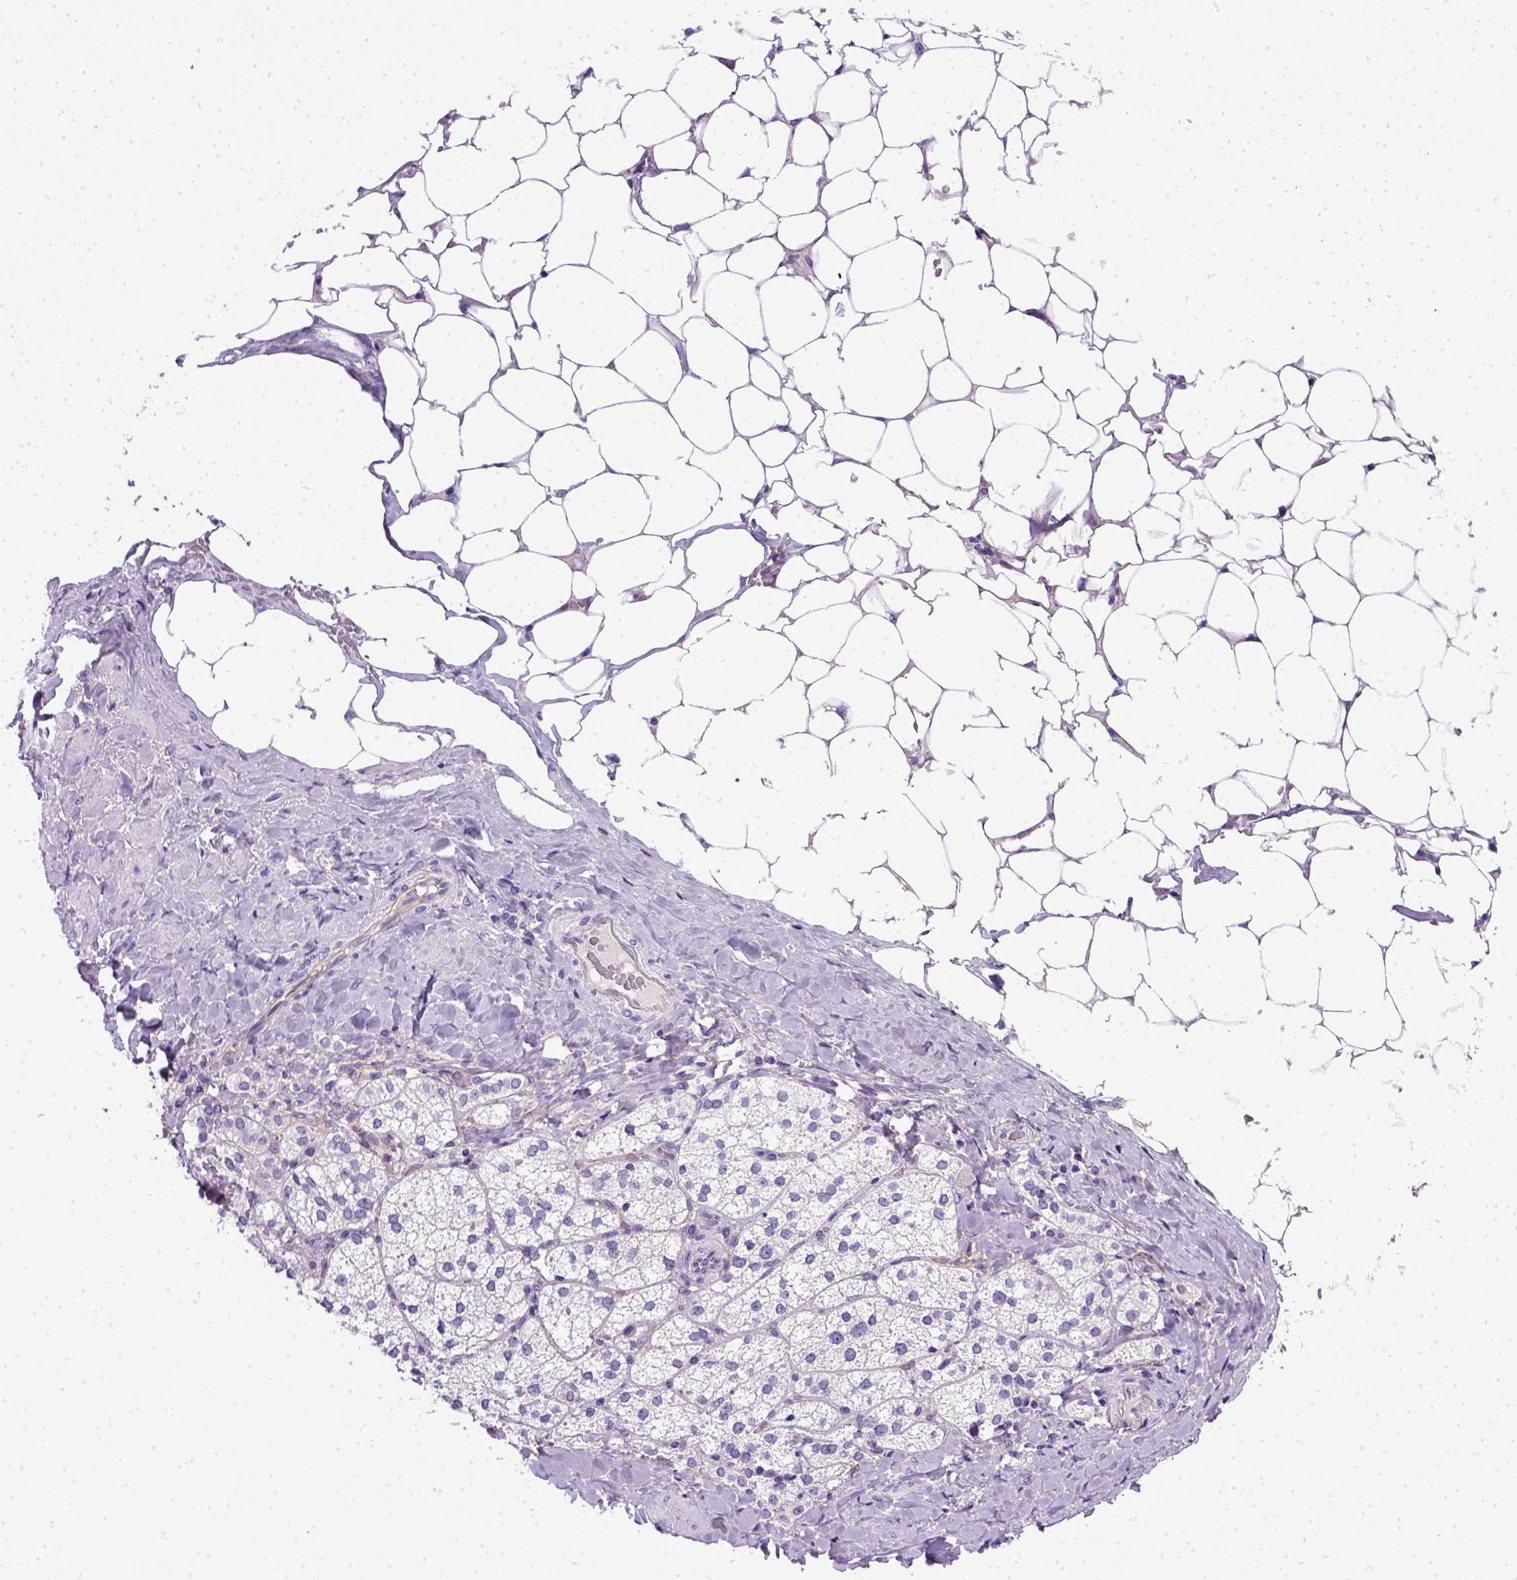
{"staining": {"intensity": "negative", "quantity": "none", "location": "none"}, "tissue": "adrenal gland", "cell_type": "Glandular cells", "image_type": "normal", "snomed": [{"axis": "morphology", "description": "Normal tissue, NOS"}, {"axis": "topography", "description": "Adrenal gland"}], "caption": "A photomicrograph of adrenal gland stained for a protein demonstrates no brown staining in glandular cells.", "gene": "ENG", "patient": {"sex": "male", "age": 53}}